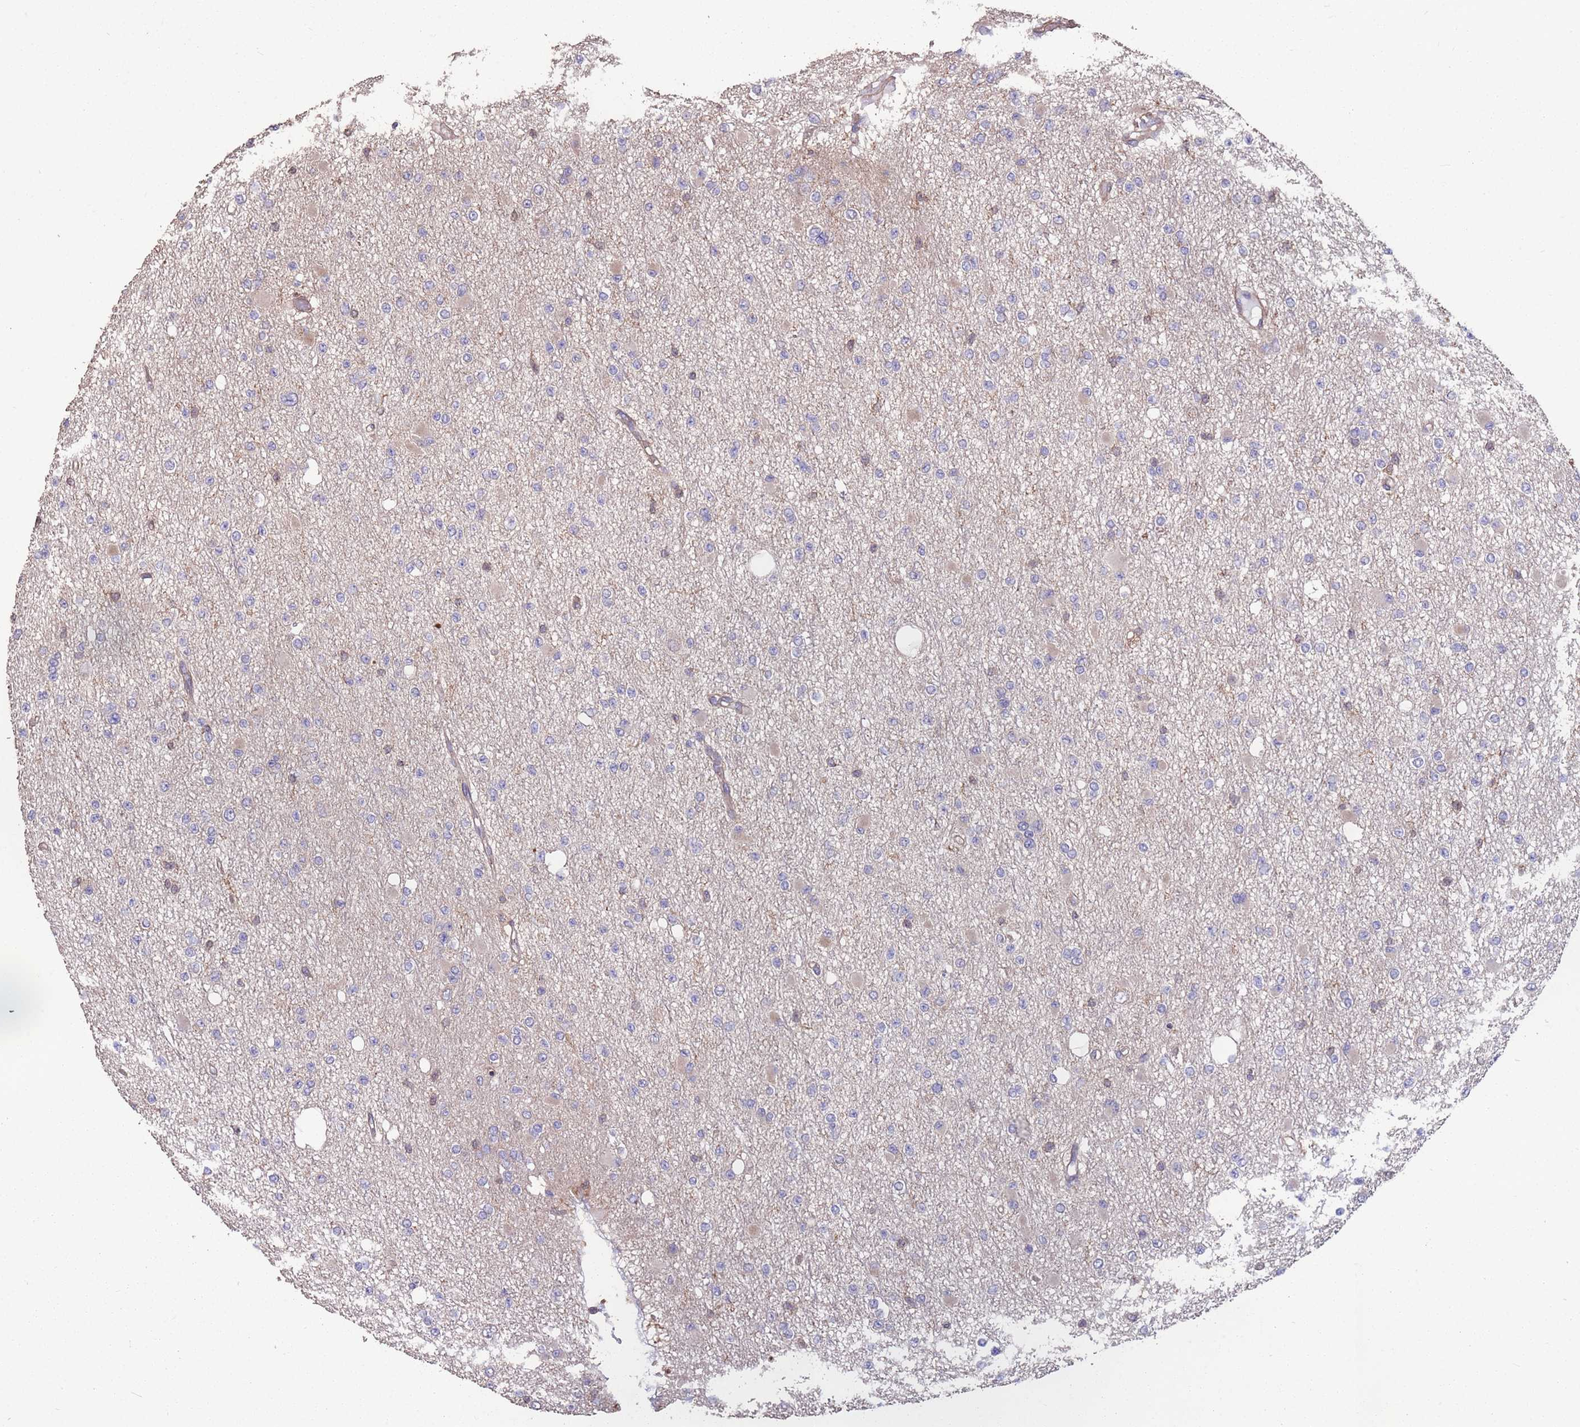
{"staining": {"intensity": "negative", "quantity": "none", "location": "none"}, "tissue": "glioma", "cell_type": "Tumor cells", "image_type": "cancer", "snomed": [{"axis": "morphology", "description": "Glioma, malignant, Low grade"}, {"axis": "topography", "description": "Brain"}], "caption": "Immunohistochemical staining of malignant low-grade glioma shows no significant expression in tumor cells. Nuclei are stained in blue.", "gene": "NUDT21", "patient": {"sex": "female", "age": 22}}